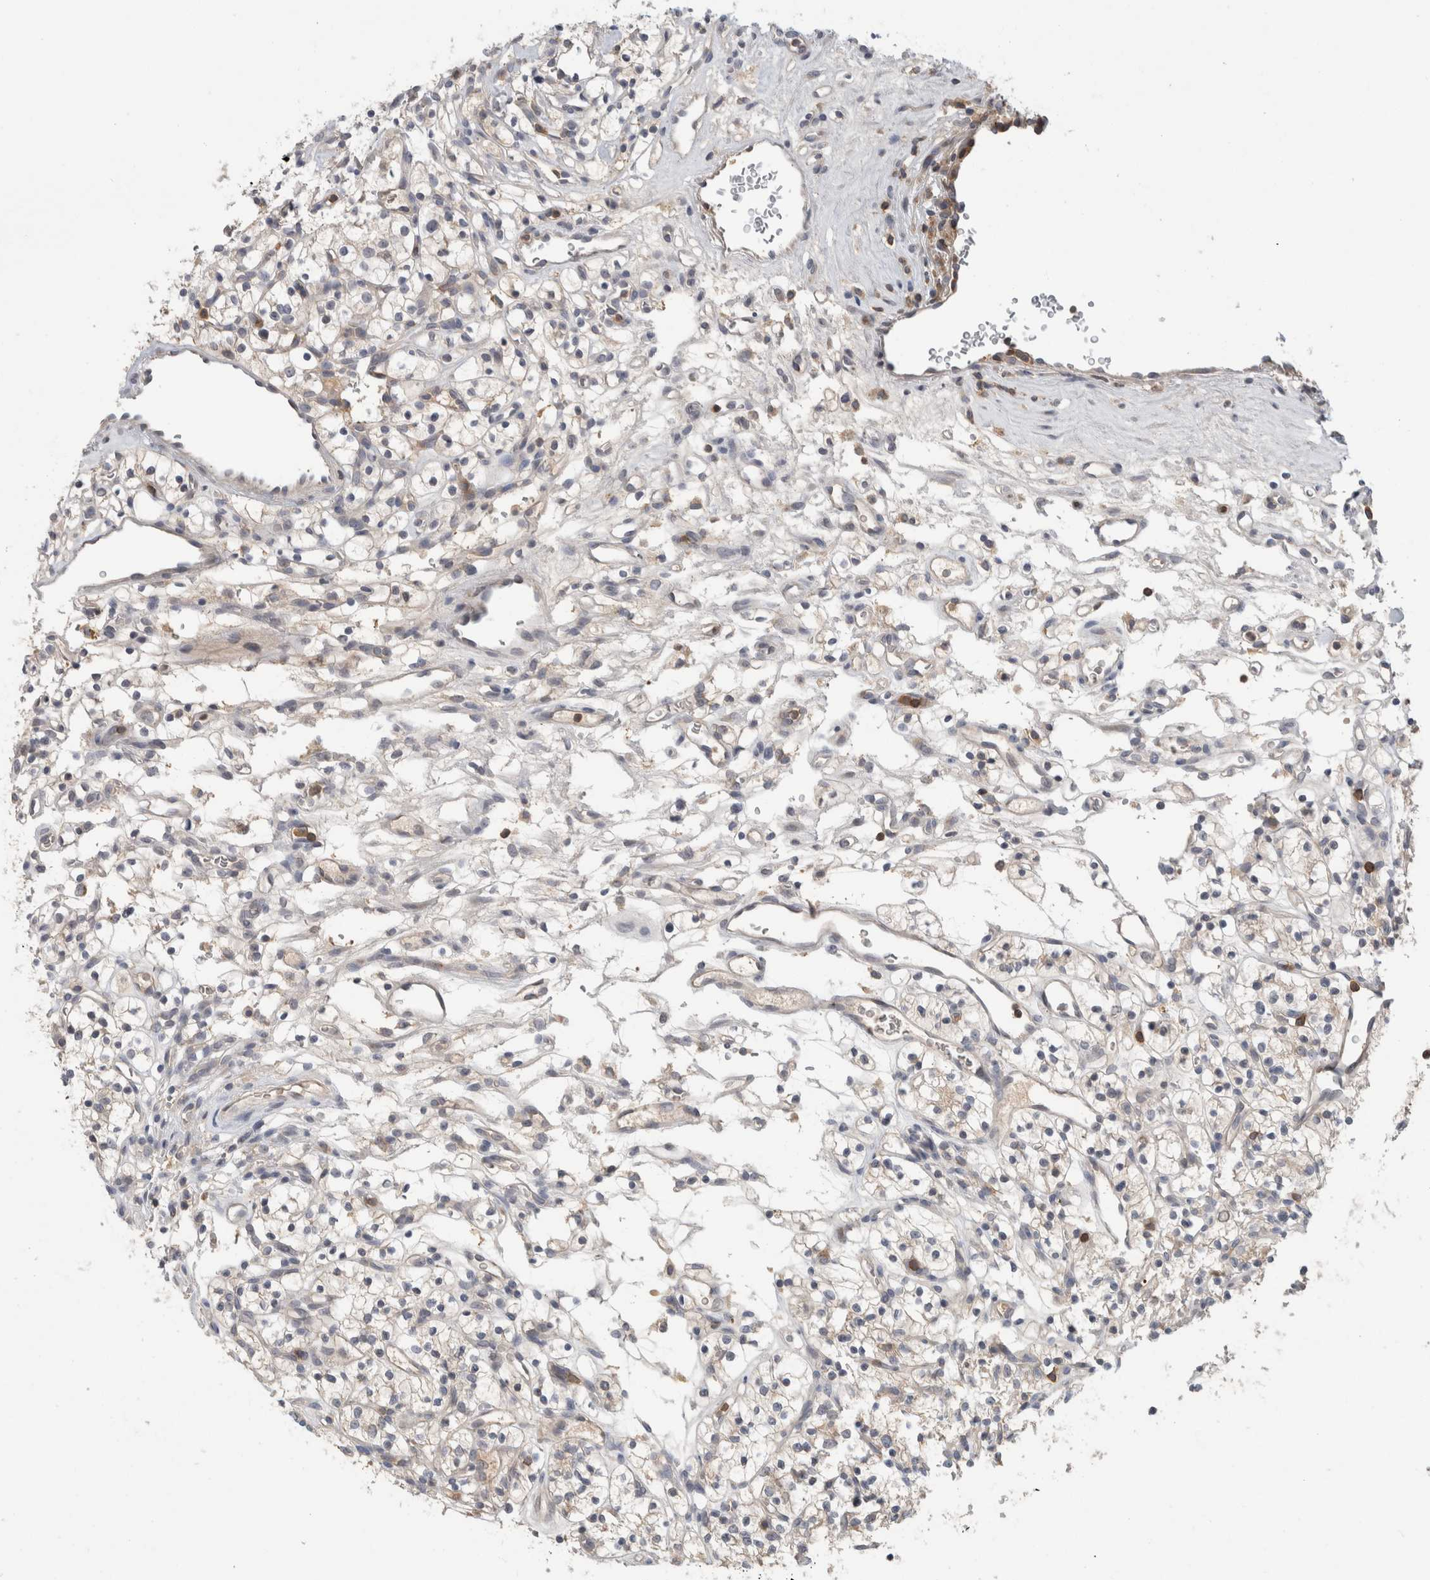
{"staining": {"intensity": "negative", "quantity": "none", "location": "none"}, "tissue": "renal cancer", "cell_type": "Tumor cells", "image_type": "cancer", "snomed": [{"axis": "morphology", "description": "Adenocarcinoma, NOS"}, {"axis": "topography", "description": "Kidney"}], "caption": "Protein analysis of renal adenocarcinoma exhibits no significant positivity in tumor cells.", "gene": "GFRA2", "patient": {"sex": "female", "age": 57}}